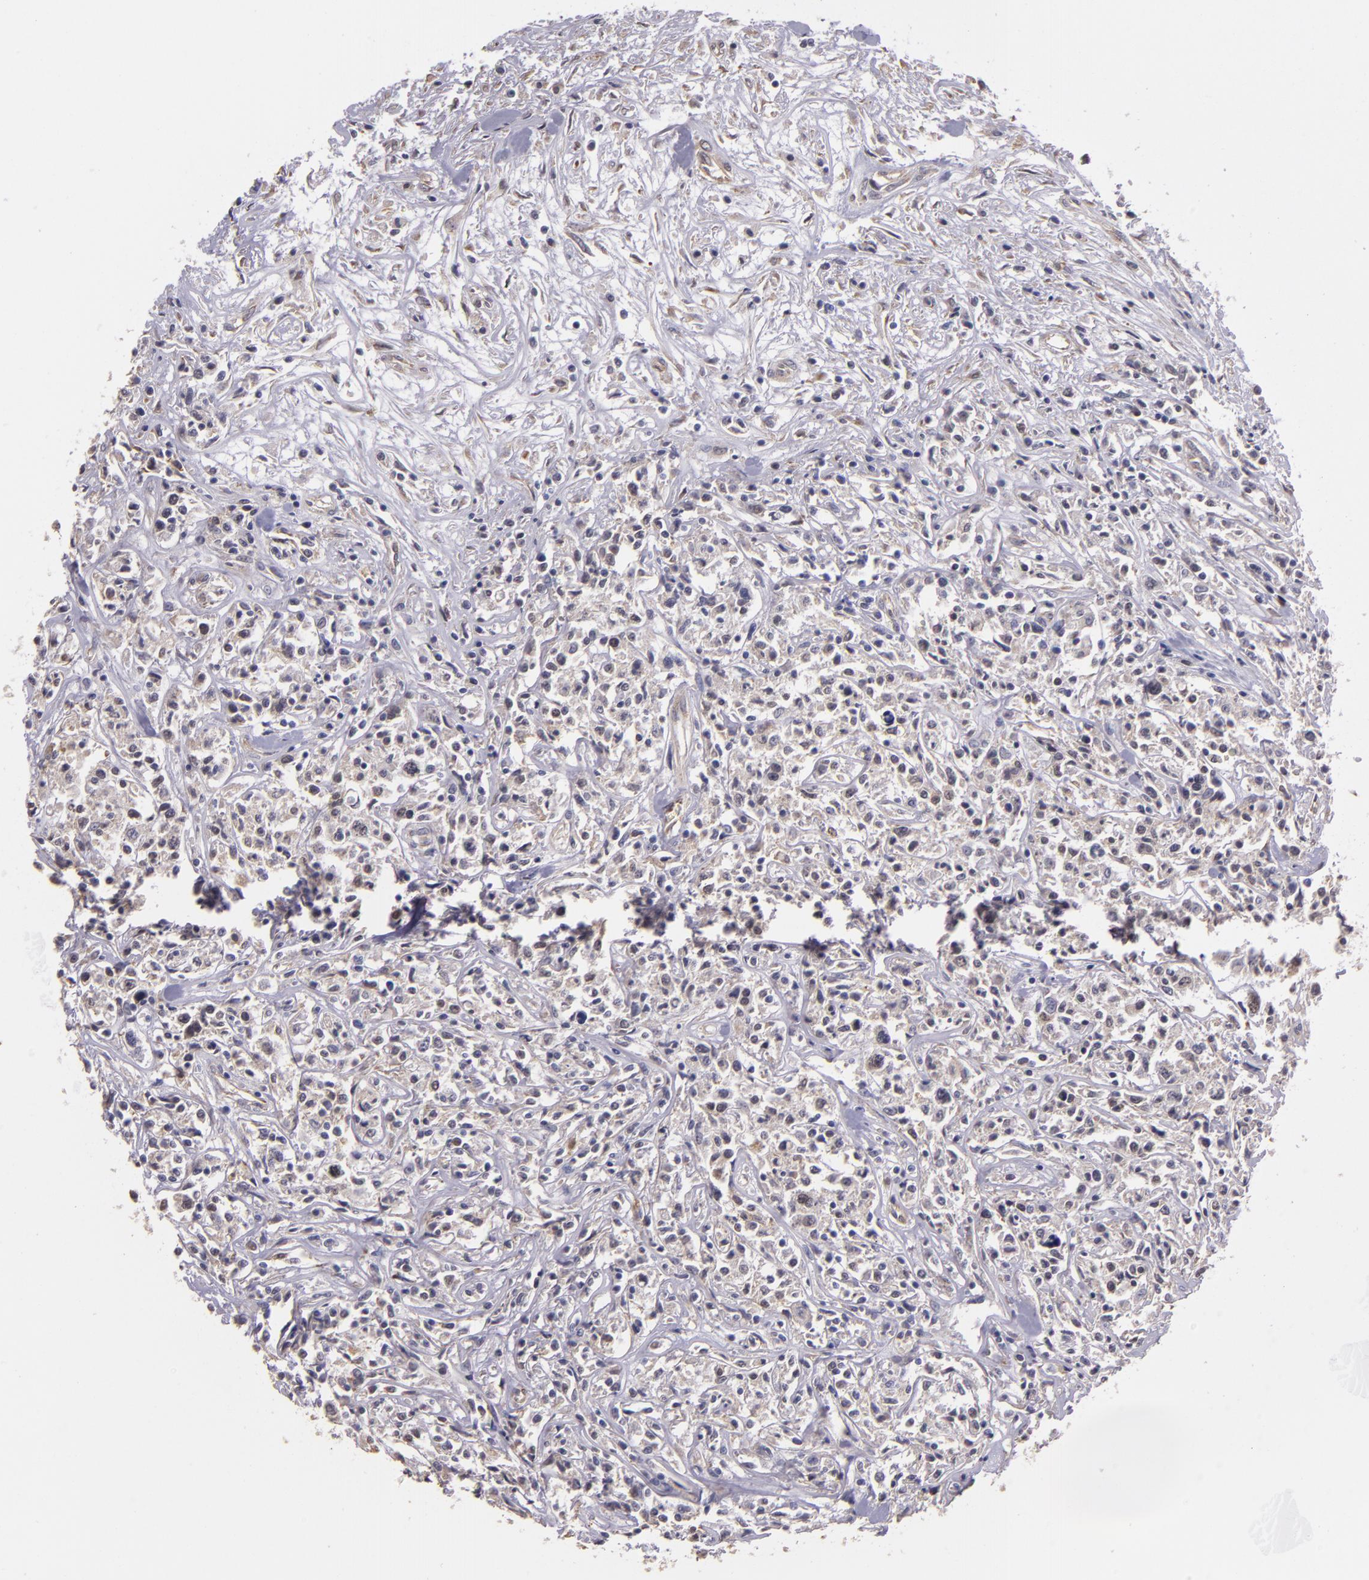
{"staining": {"intensity": "negative", "quantity": "none", "location": "none"}, "tissue": "lymphoma", "cell_type": "Tumor cells", "image_type": "cancer", "snomed": [{"axis": "morphology", "description": "Malignant lymphoma, non-Hodgkin's type, Low grade"}, {"axis": "topography", "description": "Small intestine"}], "caption": "Human lymphoma stained for a protein using immunohistochemistry (IHC) reveals no expression in tumor cells.", "gene": "SYTL4", "patient": {"sex": "female", "age": 59}}